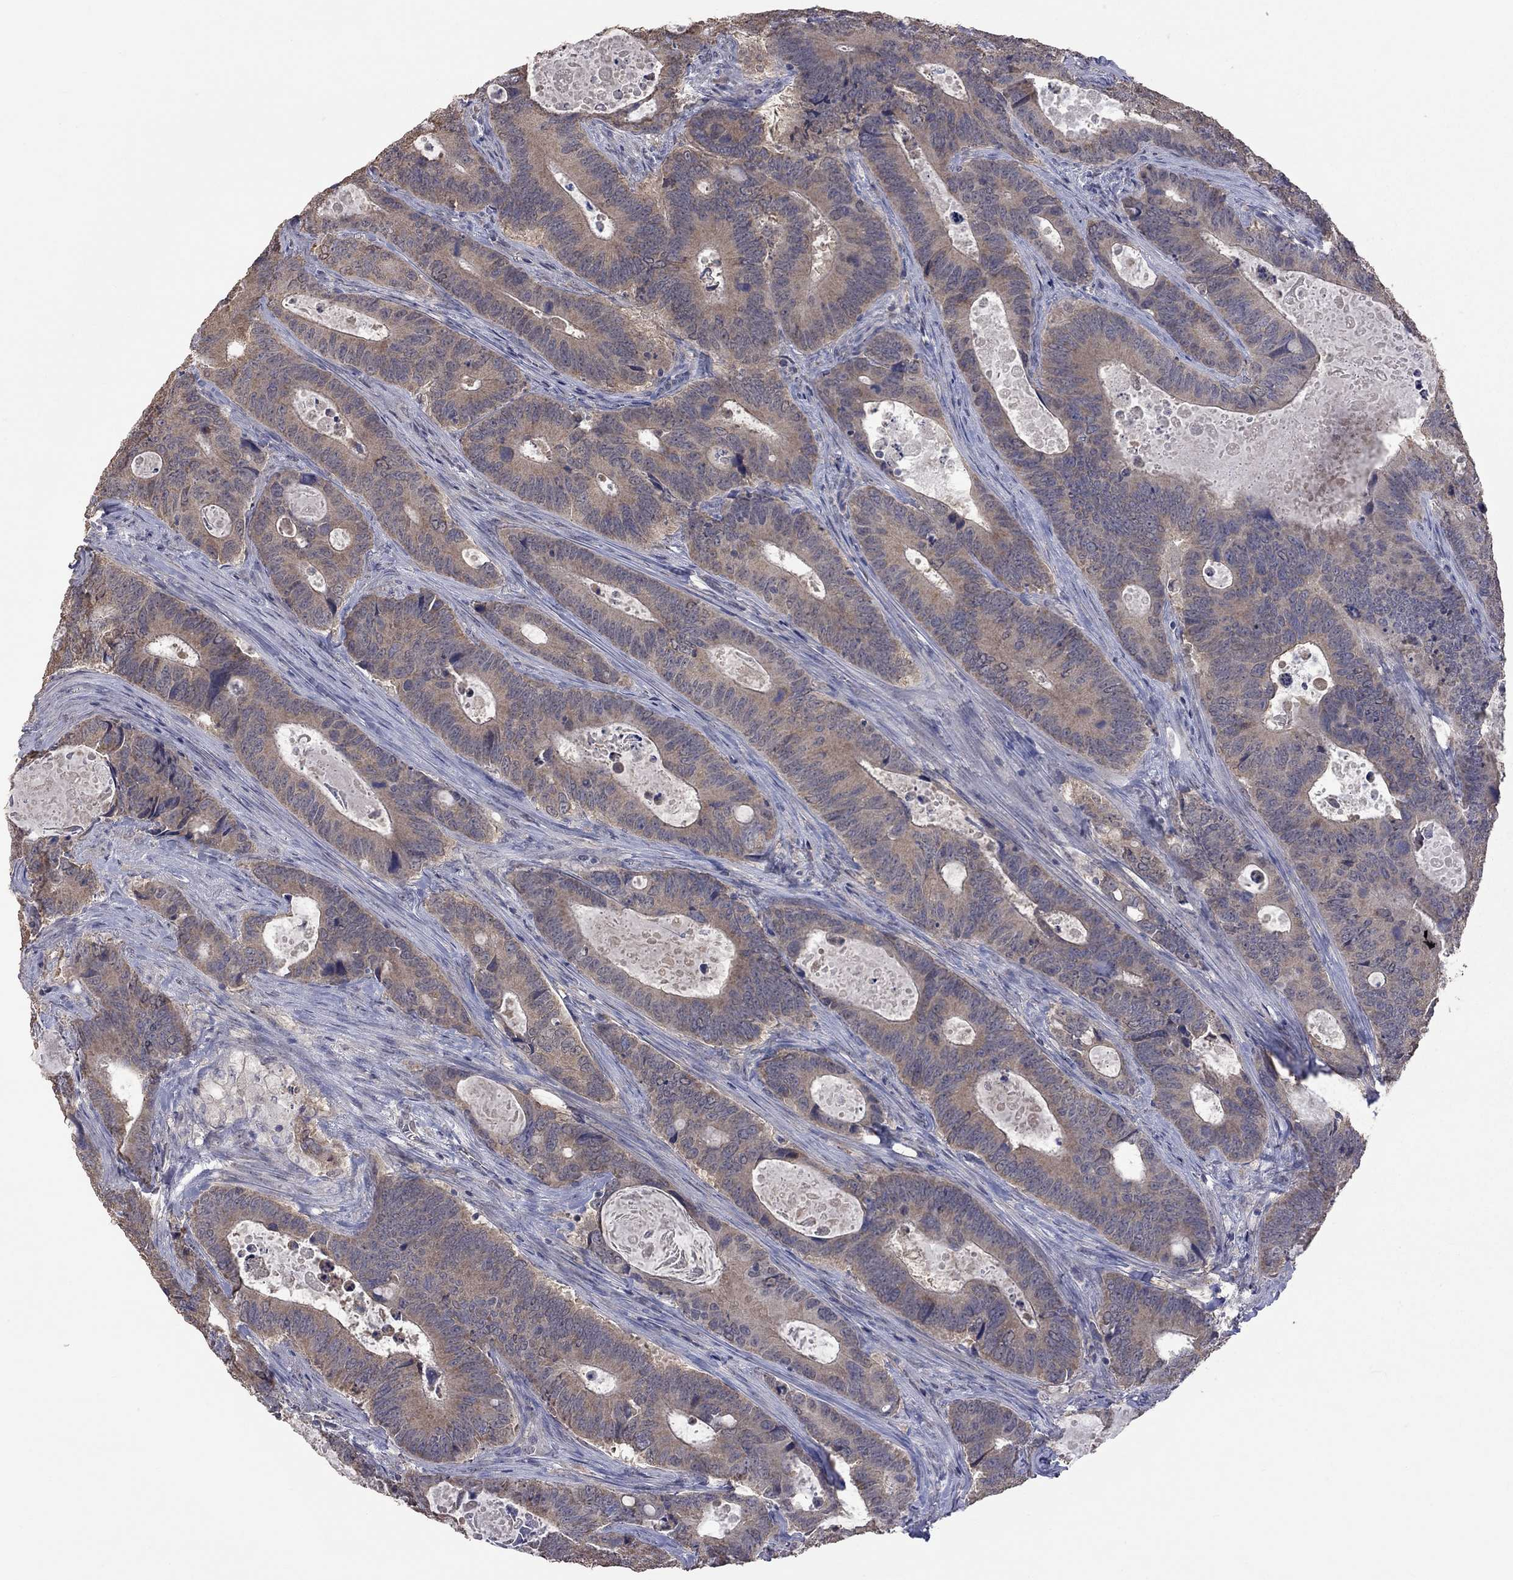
{"staining": {"intensity": "moderate", "quantity": ">75%", "location": "cytoplasmic/membranous"}, "tissue": "colorectal cancer", "cell_type": "Tumor cells", "image_type": "cancer", "snomed": [{"axis": "morphology", "description": "Adenocarcinoma, NOS"}, {"axis": "topography", "description": "Colon"}], "caption": "Immunohistochemistry (IHC) of human colorectal adenocarcinoma displays medium levels of moderate cytoplasmic/membranous positivity in about >75% of tumor cells.", "gene": "HTR6", "patient": {"sex": "female", "age": 82}}